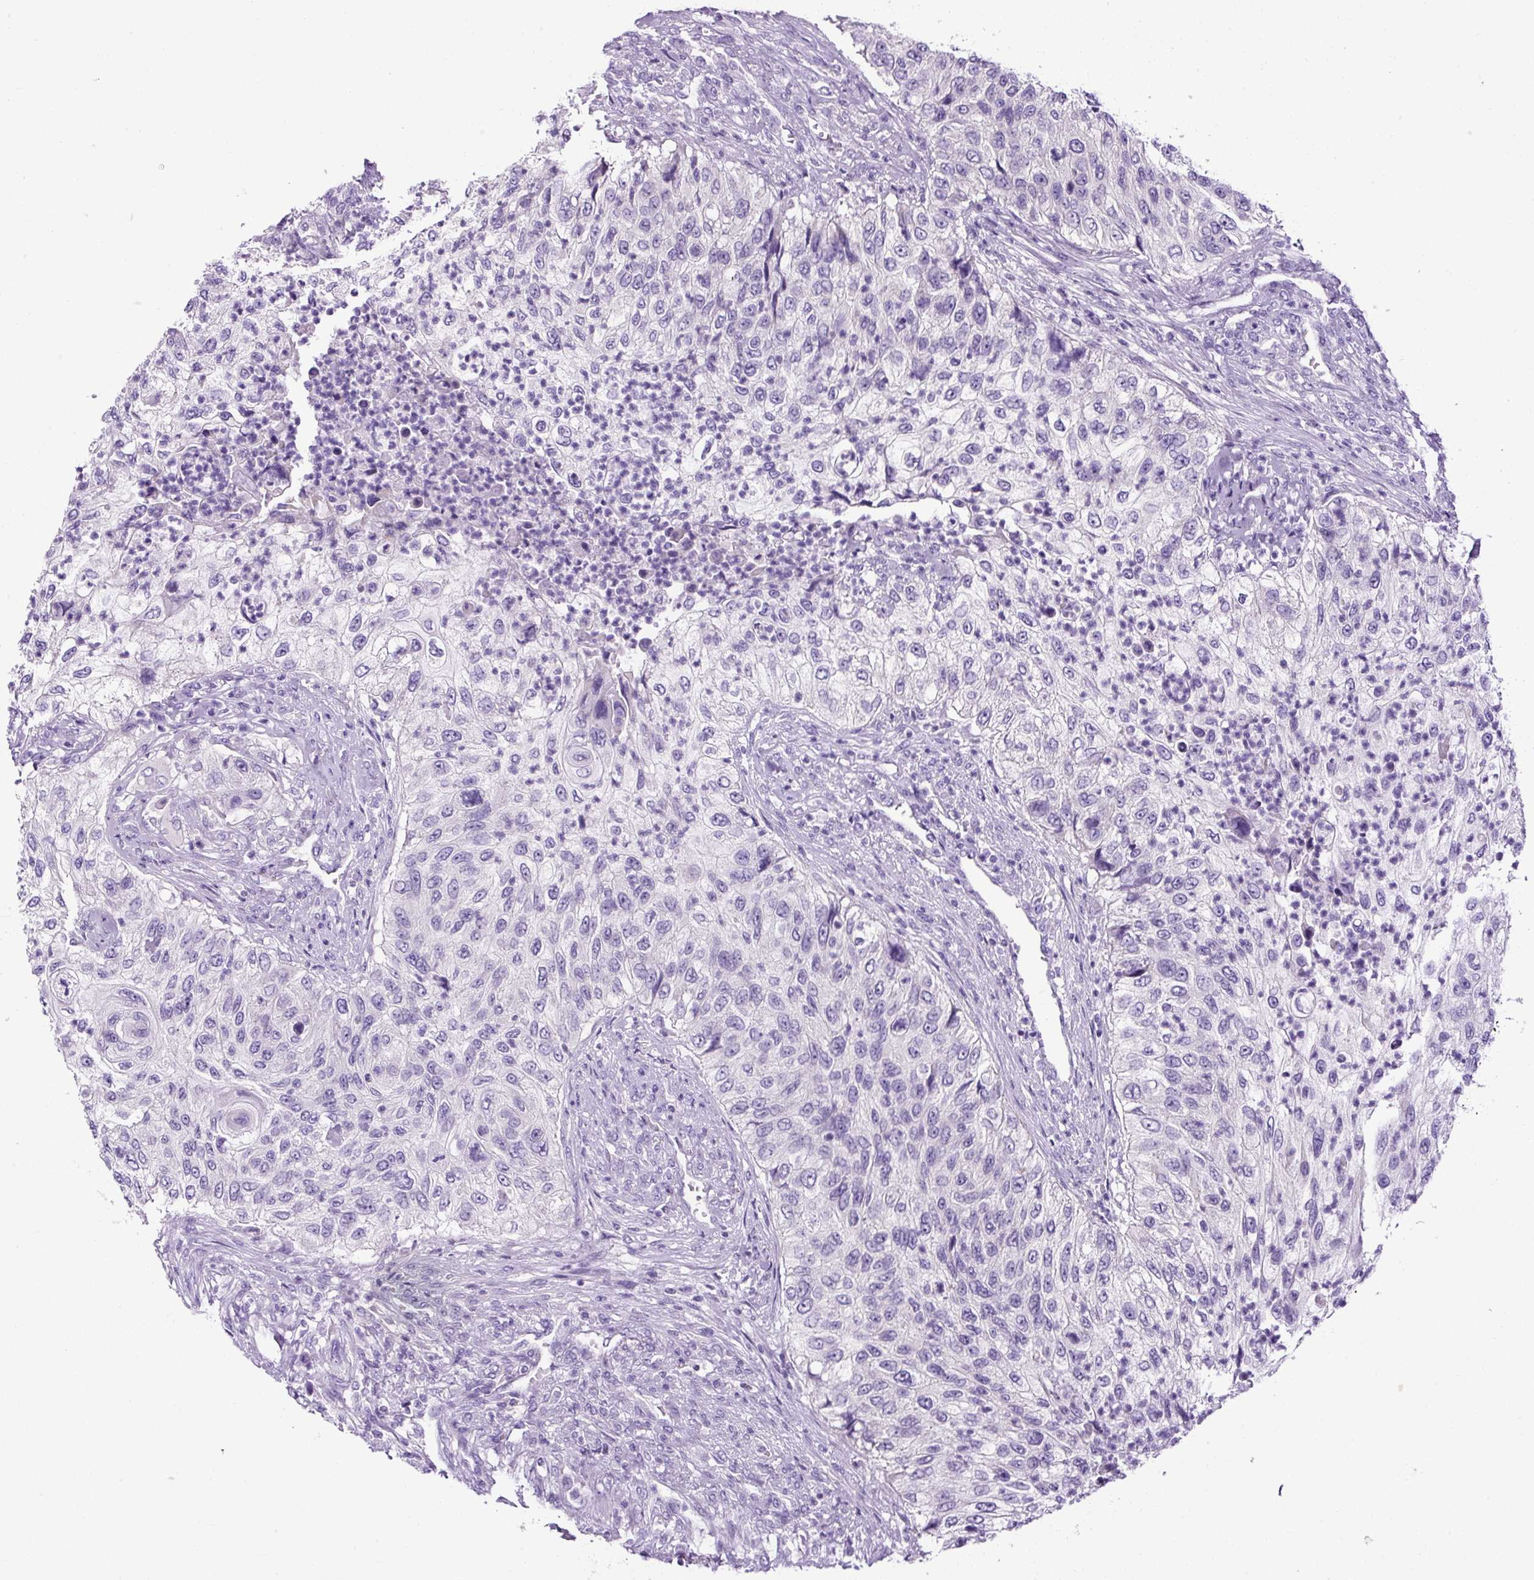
{"staining": {"intensity": "negative", "quantity": "none", "location": "none"}, "tissue": "urothelial cancer", "cell_type": "Tumor cells", "image_type": "cancer", "snomed": [{"axis": "morphology", "description": "Urothelial carcinoma, High grade"}, {"axis": "topography", "description": "Urinary bladder"}], "caption": "Immunohistochemistry (IHC) of human urothelial cancer displays no positivity in tumor cells.", "gene": "SP8", "patient": {"sex": "female", "age": 60}}